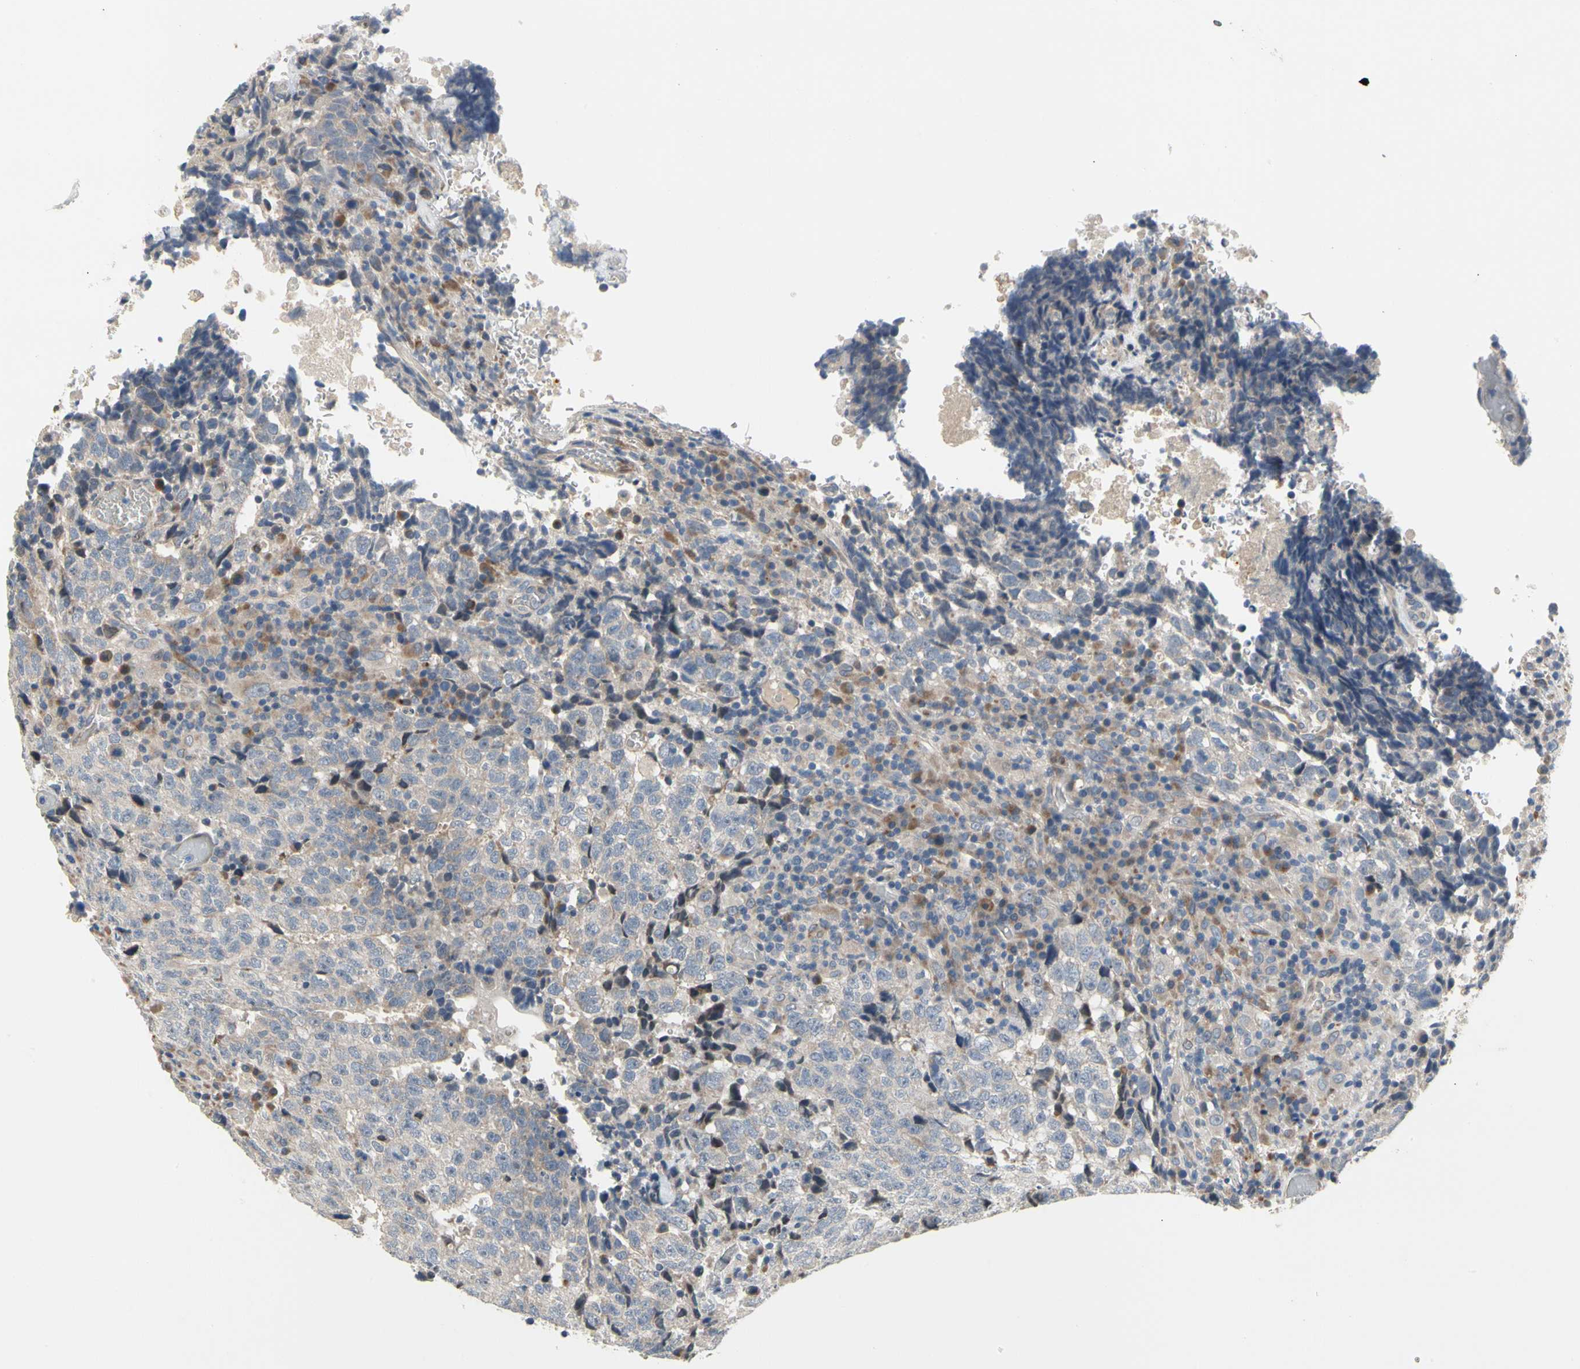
{"staining": {"intensity": "negative", "quantity": "none", "location": "none"}, "tissue": "testis cancer", "cell_type": "Tumor cells", "image_type": "cancer", "snomed": [{"axis": "morphology", "description": "Necrosis, NOS"}, {"axis": "morphology", "description": "Carcinoma, Embryonal, NOS"}, {"axis": "topography", "description": "Testis"}], "caption": "A photomicrograph of human testis cancer (embryonal carcinoma) is negative for staining in tumor cells.", "gene": "NFASC", "patient": {"sex": "male", "age": 19}}